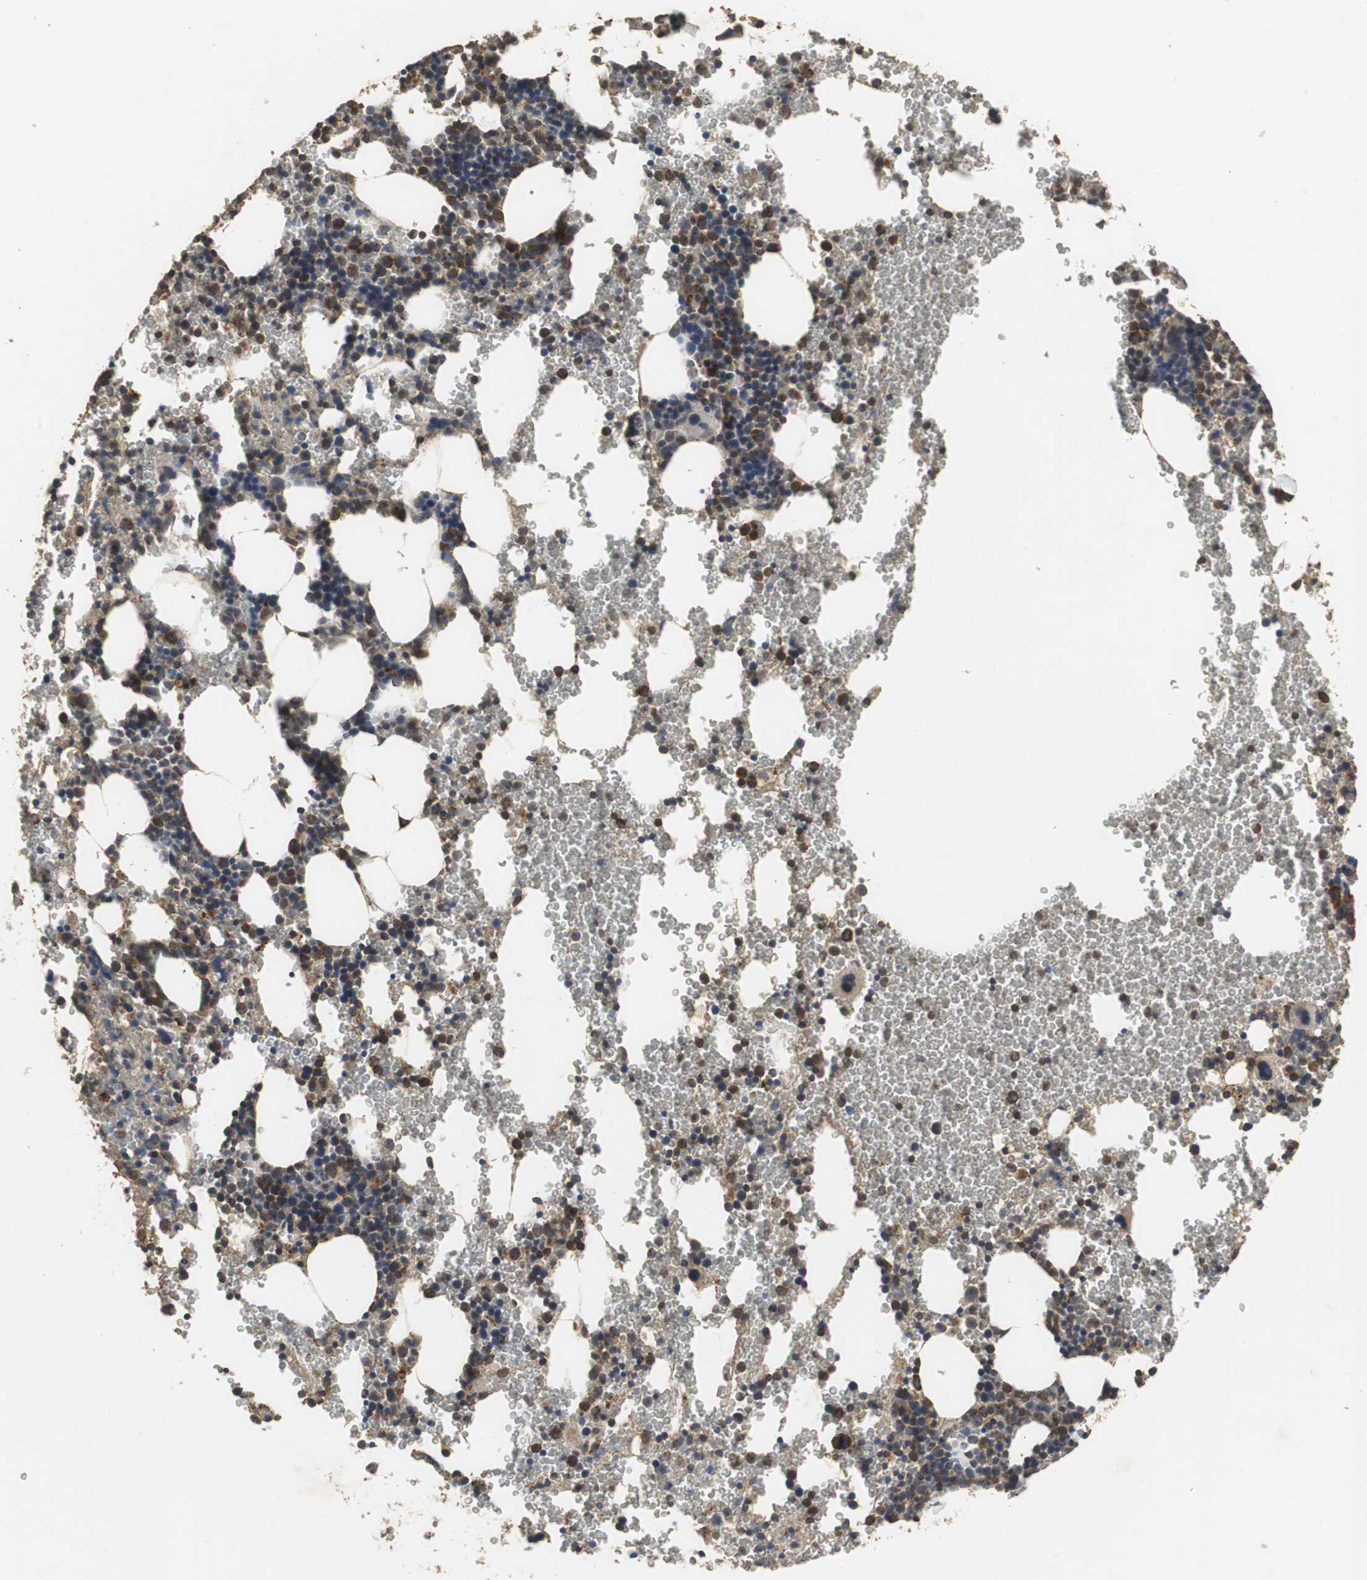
{"staining": {"intensity": "moderate", "quantity": "25%-75%", "location": "cytoplasmic/membranous,nuclear"}, "tissue": "bone marrow", "cell_type": "Hematopoietic cells", "image_type": "normal", "snomed": [{"axis": "morphology", "description": "Normal tissue, NOS"}, {"axis": "morphology", "description": "Inflammation, NOS"}, {"axis": "topography", "description": "Bone marrow"}], "caption": "IHC (DAB) staining of unremarkable bone marrow reveals moderate cytoplasmic/membranous,nuclear protein staining in about 25%-75% of hematopoietic cells. (DAB = brown stain, brightfield microscopy at high magnification).", "gene": "NNT", "patient": {"sex": "male", "age": 22}}